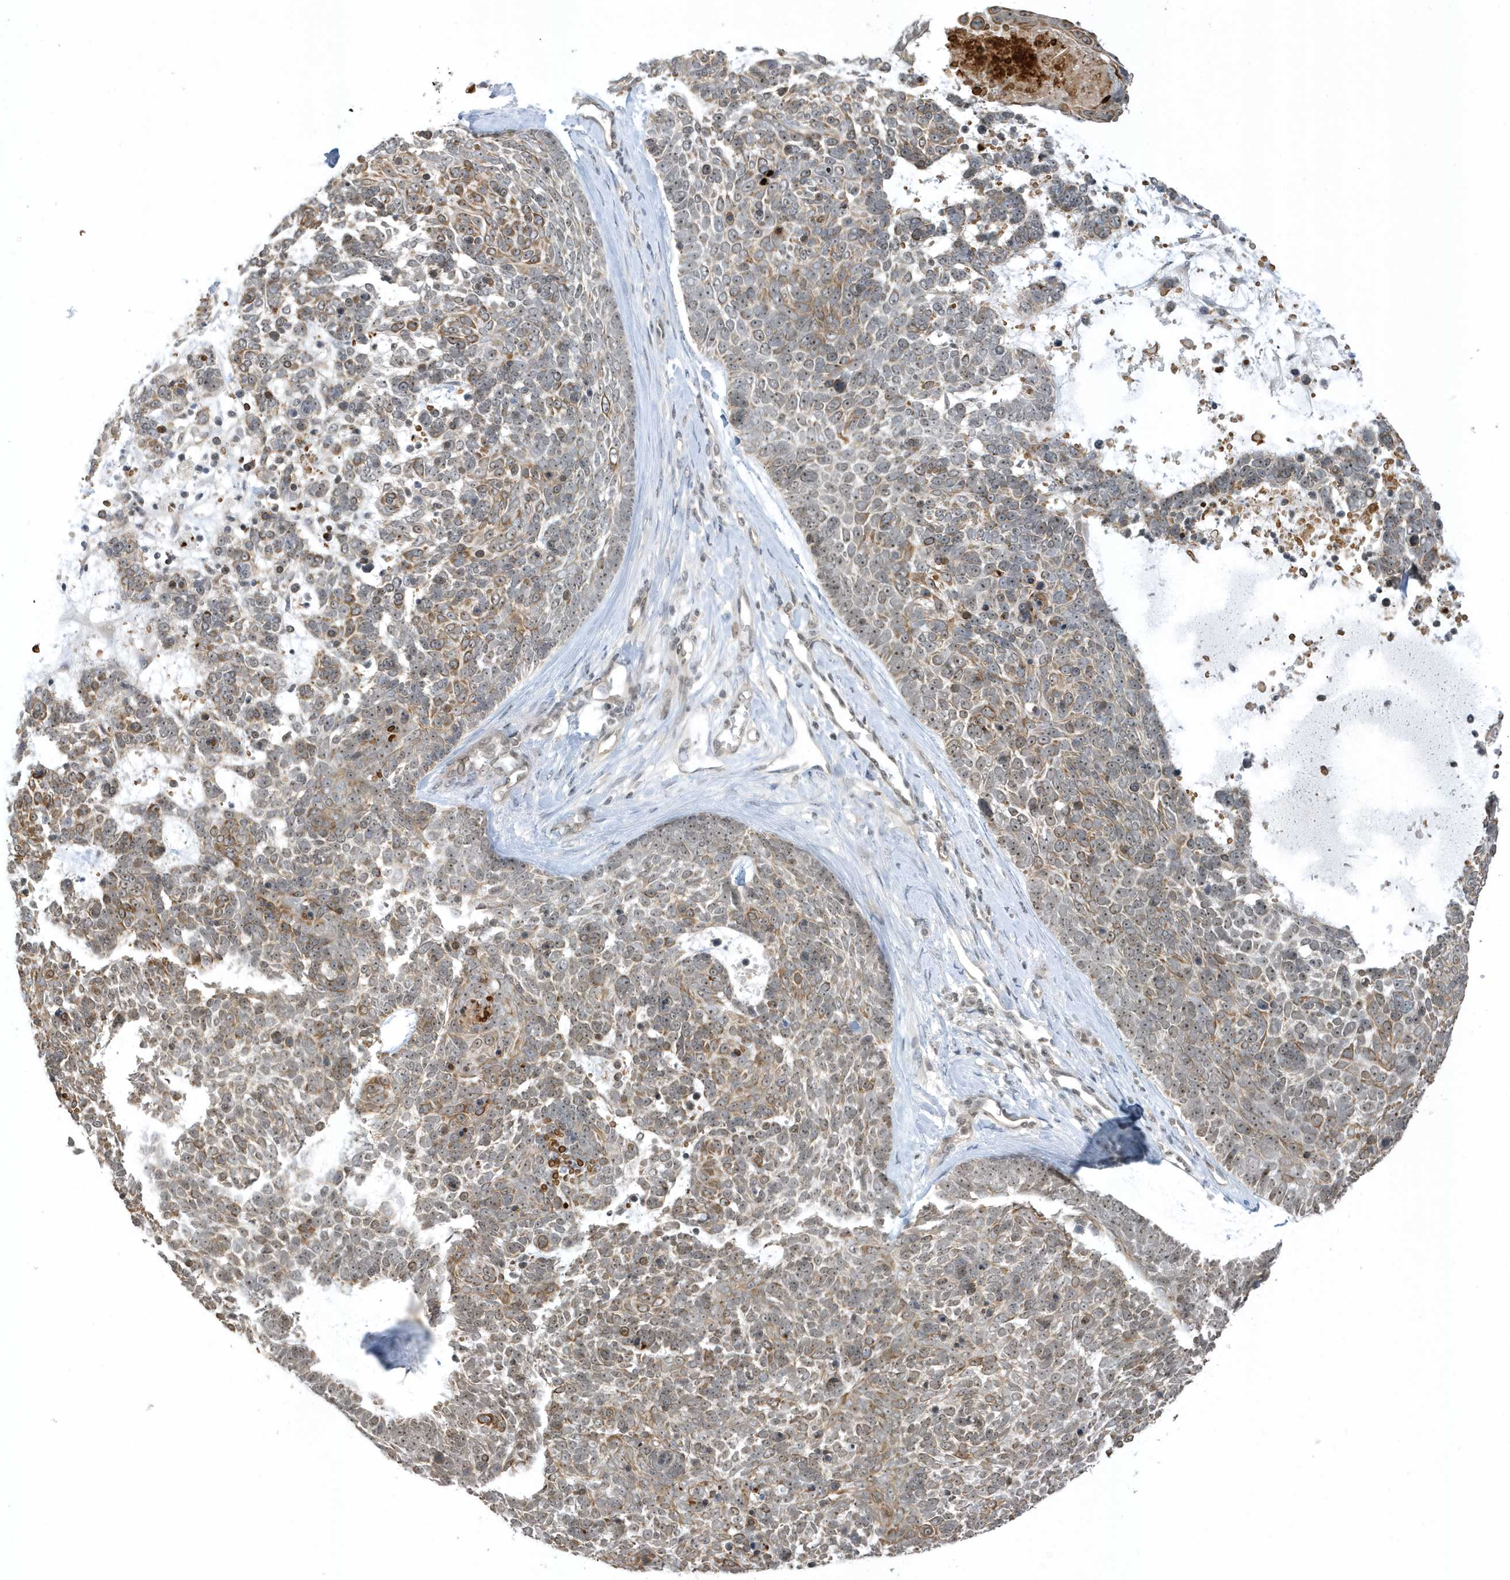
{"staining": {"intensity": "moderate", "quantity": "<25%", "location": "cytoplasmic/membranous"}, "tissue": "skin cancer", "cell_type": "Tumor cells", "image_type": "cancer", "snomed": [{"axis": "morphology", "description": "Basal cell carcinoma"}, {"axis": "topography", "description": "Skin"}], "caption": "Skin cancer stained for a protein shows moderate cytoplasmic/membranous positivity in tumor cells. (DAB (3,3'-diaminobenzidine) = brown stain, brightfield microscopy at high magnification).", "gene": "ZNF740", "patient": {"sex": "female", "age": 81}}